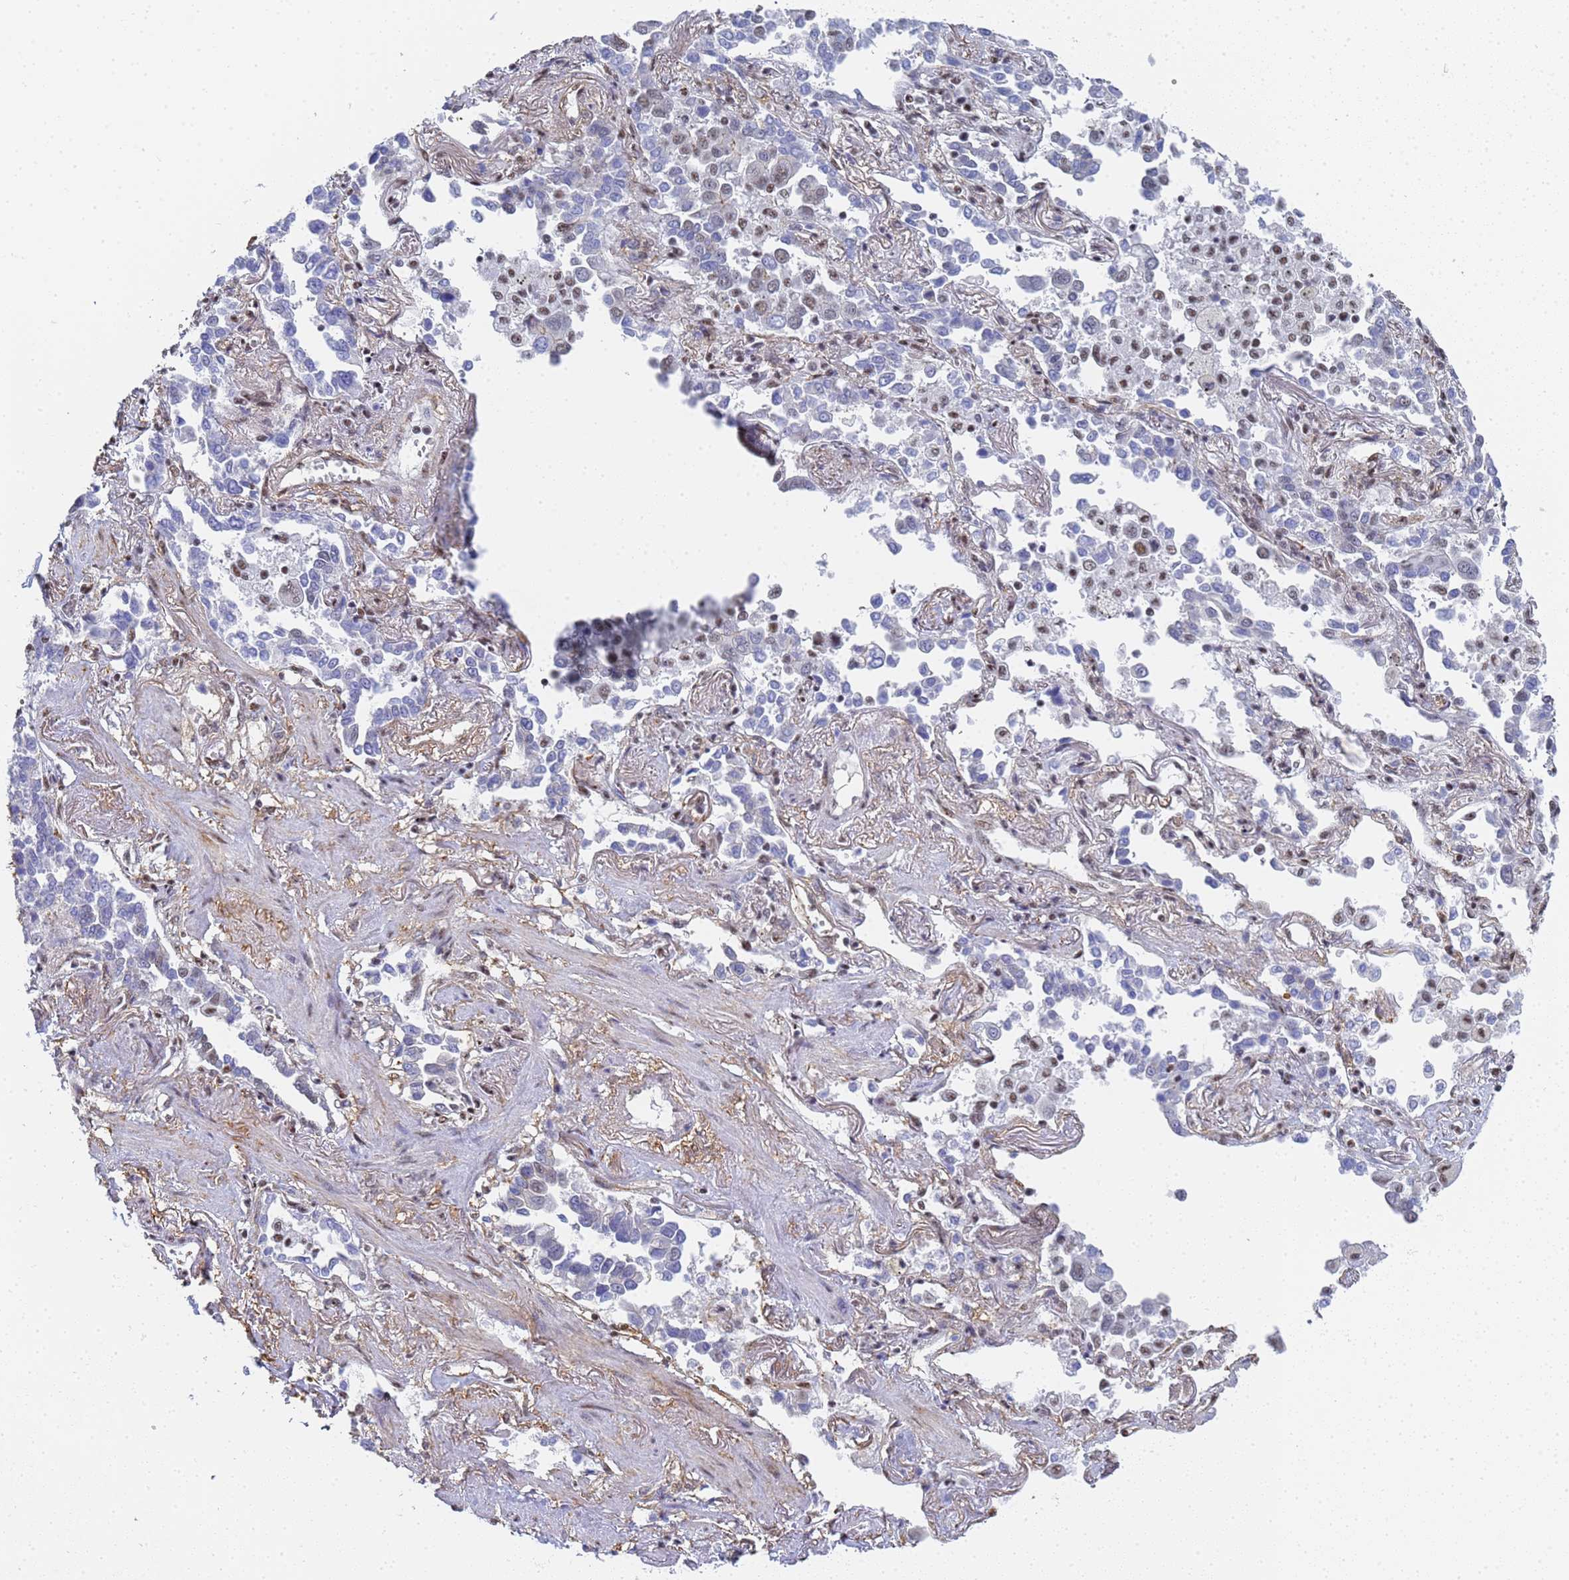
{"staining": {"intensity": "moderate", "quantity": "<25%", "location": "nuclear"}, "tissue": "lung cancer", "cell_type": "Tumor cells", "image_type": "cancer", "snomed": [{"axis": "morphology", "description": "Adenocarcinoma, NOS"}, {"axis": "topography", "description": "Lung"}], "caption": "The immunohistochemical stain labels moderate nuclear staining in tumor cells of adenocarcinoma (lung) tissue.", "gene": "PRRT4", "patient": {"sex": "male", "age": 67}}